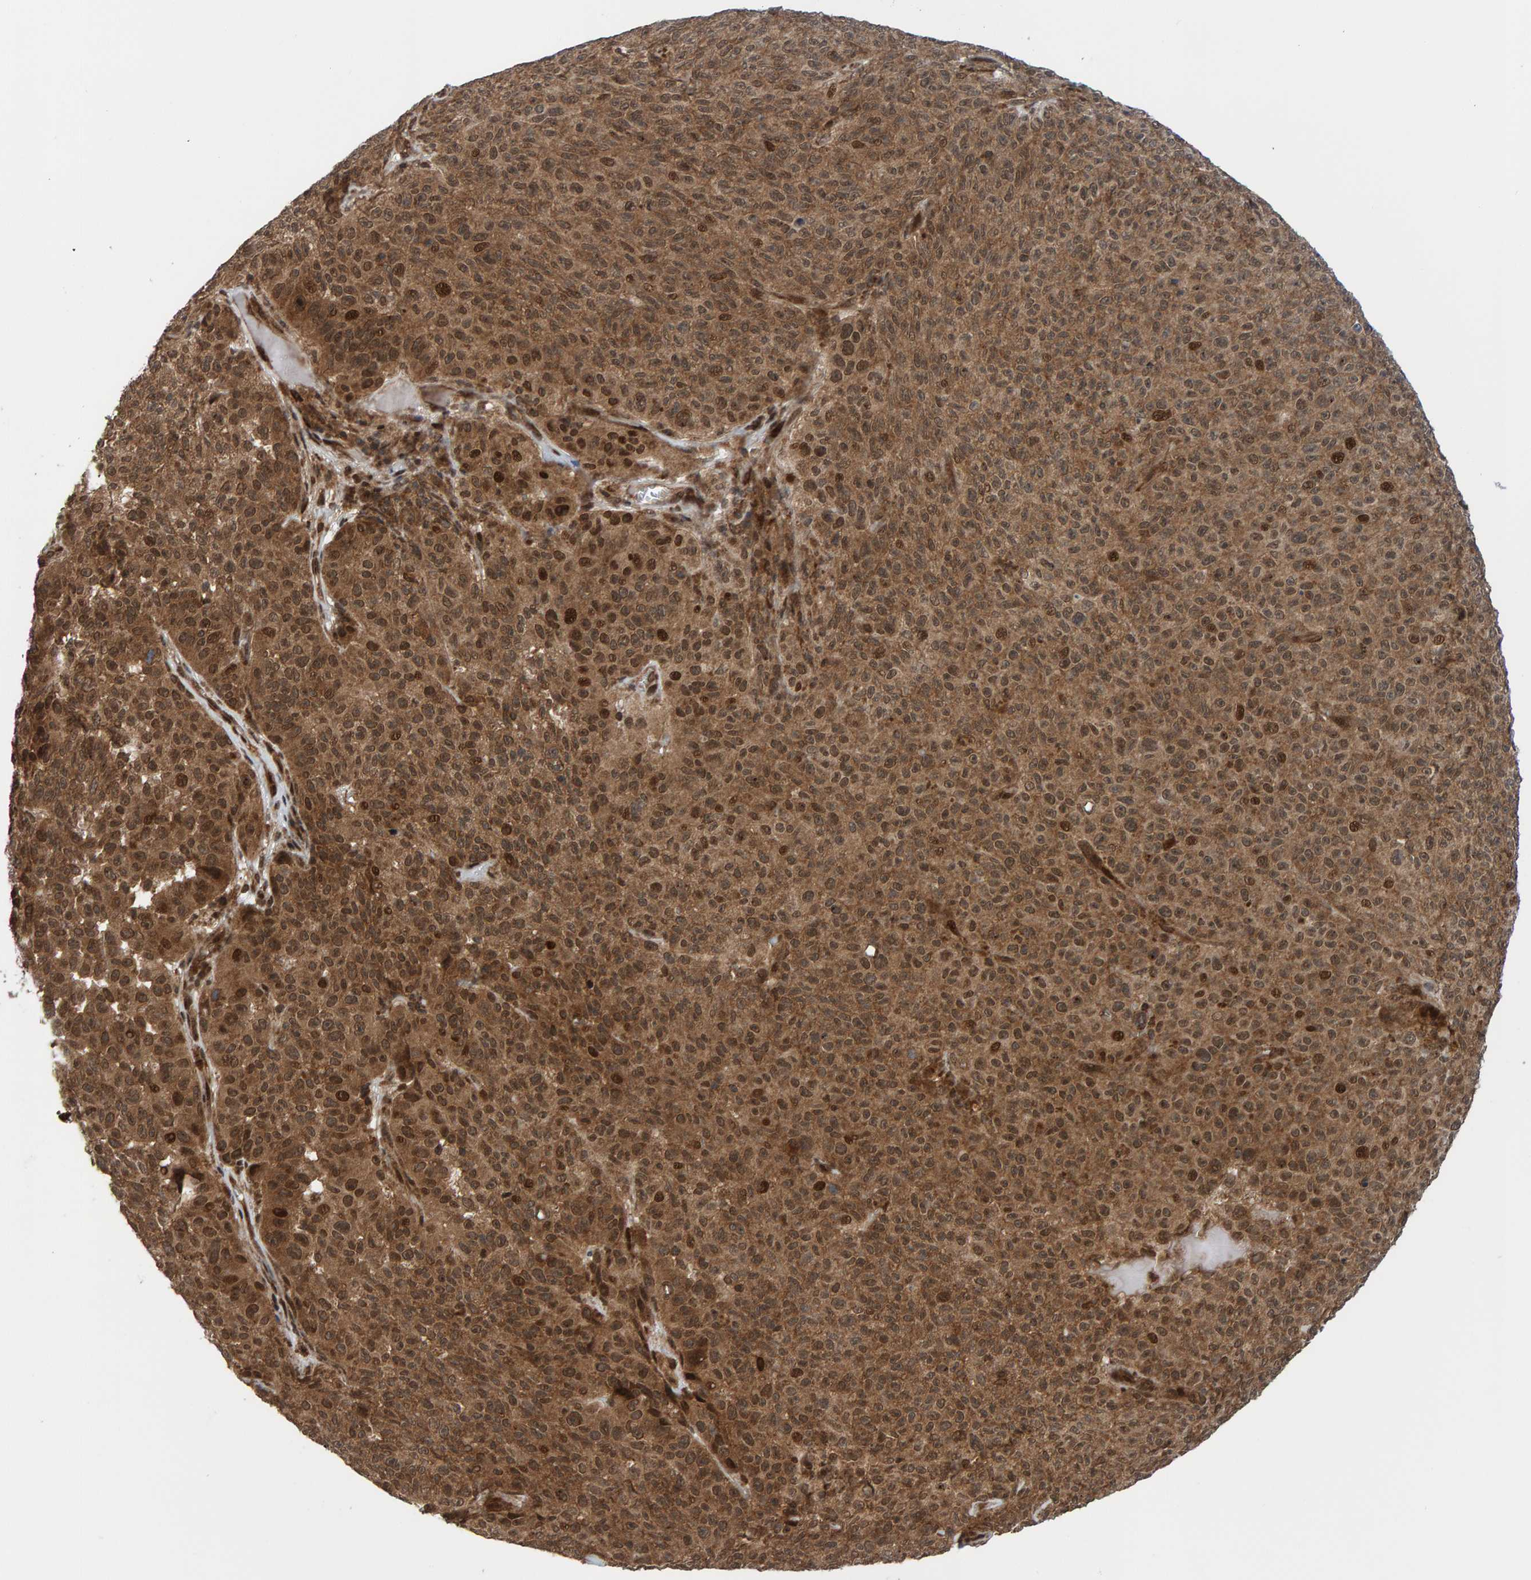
{"staining": {"intensity": "moderate", "quantity": ">75%", "location": "cytoplasmic/membranous,nuclear"}, "tissue": "melanoma", "cell_type": "Tumor cells", "image_type": "cancer", "snomed": [{"axis": "morphology", "description": "Malignant melanoma, NOS"}, {"axis": "topography", "description": "Skin"}], "caption": "Immunohistochemistry (IHC) histopathology image of neoplastic tissue: human malignant melanoma stained using immunohistochemistry (IHC) shows medium levels of moderate protein expression localized specifically in the cytoplasmic/membranous and nuclear of tumor cells, appearing as a cytoplasmic/membranous and nuclear brown color.", "gene": "ZNF366", "patient": {"sex": "female", "age": 82}}